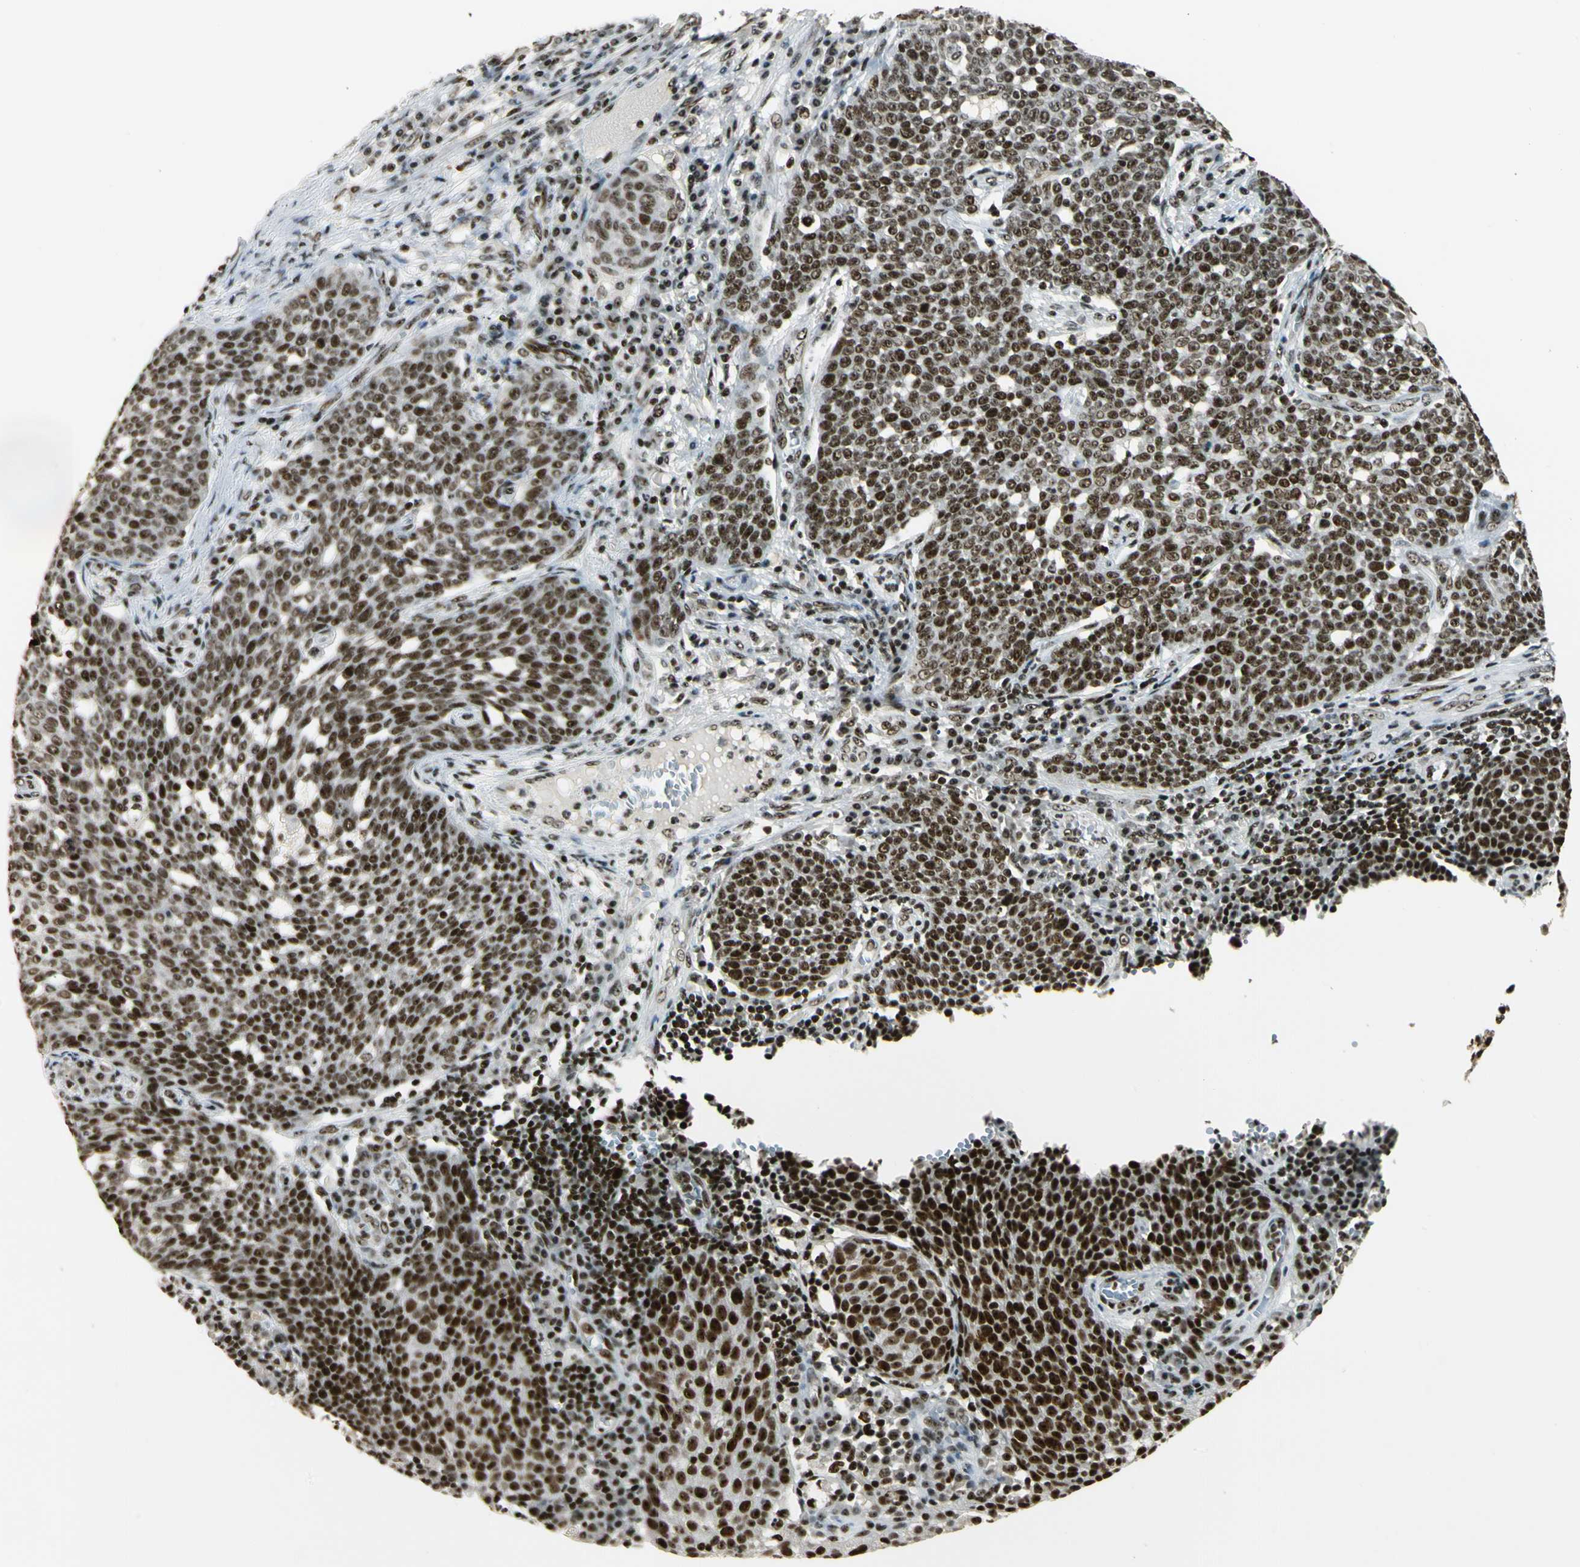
{"staining": {"intensity": "strong", "quantity": ">75%", "location": "nuclear"}, "tissue": "cervical cancer", "cell_type": "Tumor cells", "image_type": "cancer", "snomed": [{"axis": "morphology", "description": "Squamous cell carcinoma, NOS"}, {"axis": "topography", "description": "Cervix"}], "caption": "This histopathology image demonstrates immunohistochemistry staining of human cervical cancer, with high strong nuclear staining in about >75% of tumor cells.", "gene": "UBTF", "patient": {"sex": "female", "age": 34}}